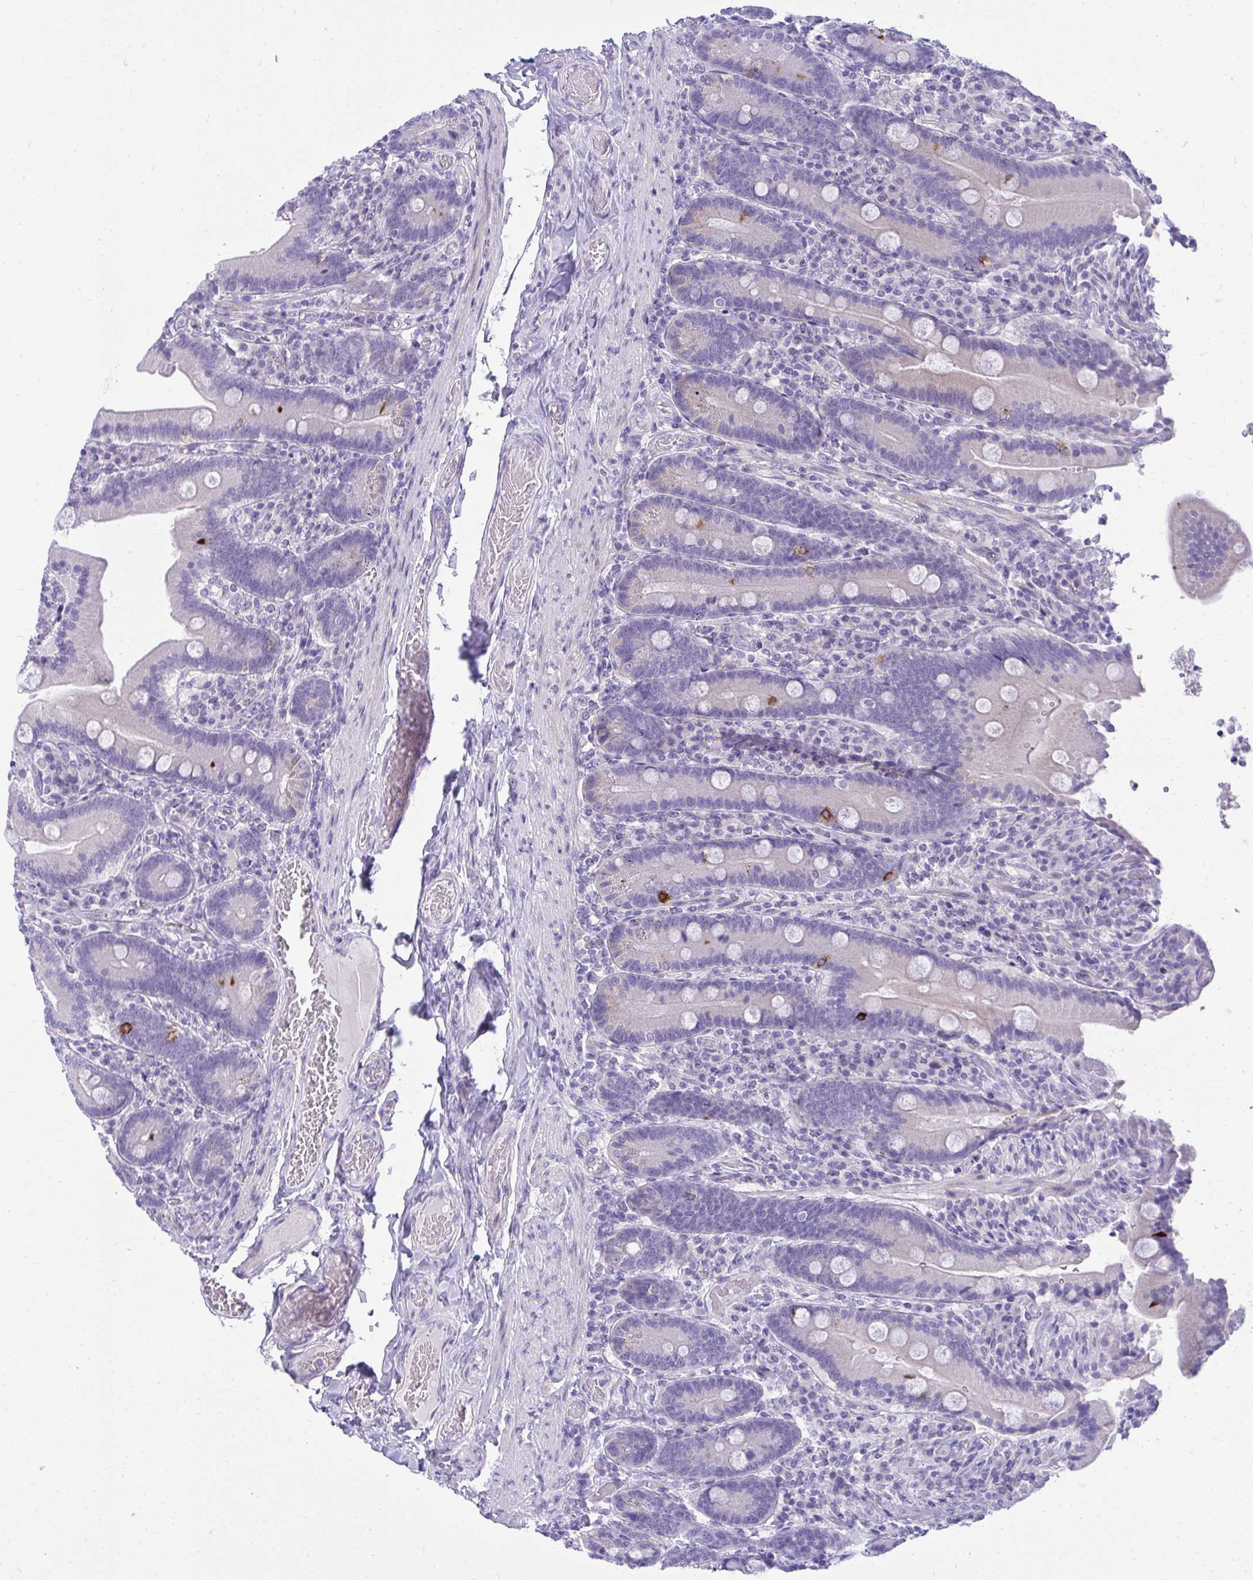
{"staining": {"intensity": "strong", "quantity": "<25%", "location": "cytoplasmic/membranous"}, "tissue": "duodenum", "cell_type": "Glandular cells", "image_type": "normal", "snomed": [{"axis": "morphology", "description": "Normal tissue, NOS"}, {"axis": "topography", "description": "Duodenum"}], "caption": "A histopathology image showing strong cytoplasmic/membranous expression in approximately <25% of glandular cells in unremarkable duodenum, as visualized by brown immunohistochemical staining.", "gene": "AIG1", "patient": {"sex": "female", "age": 62}}